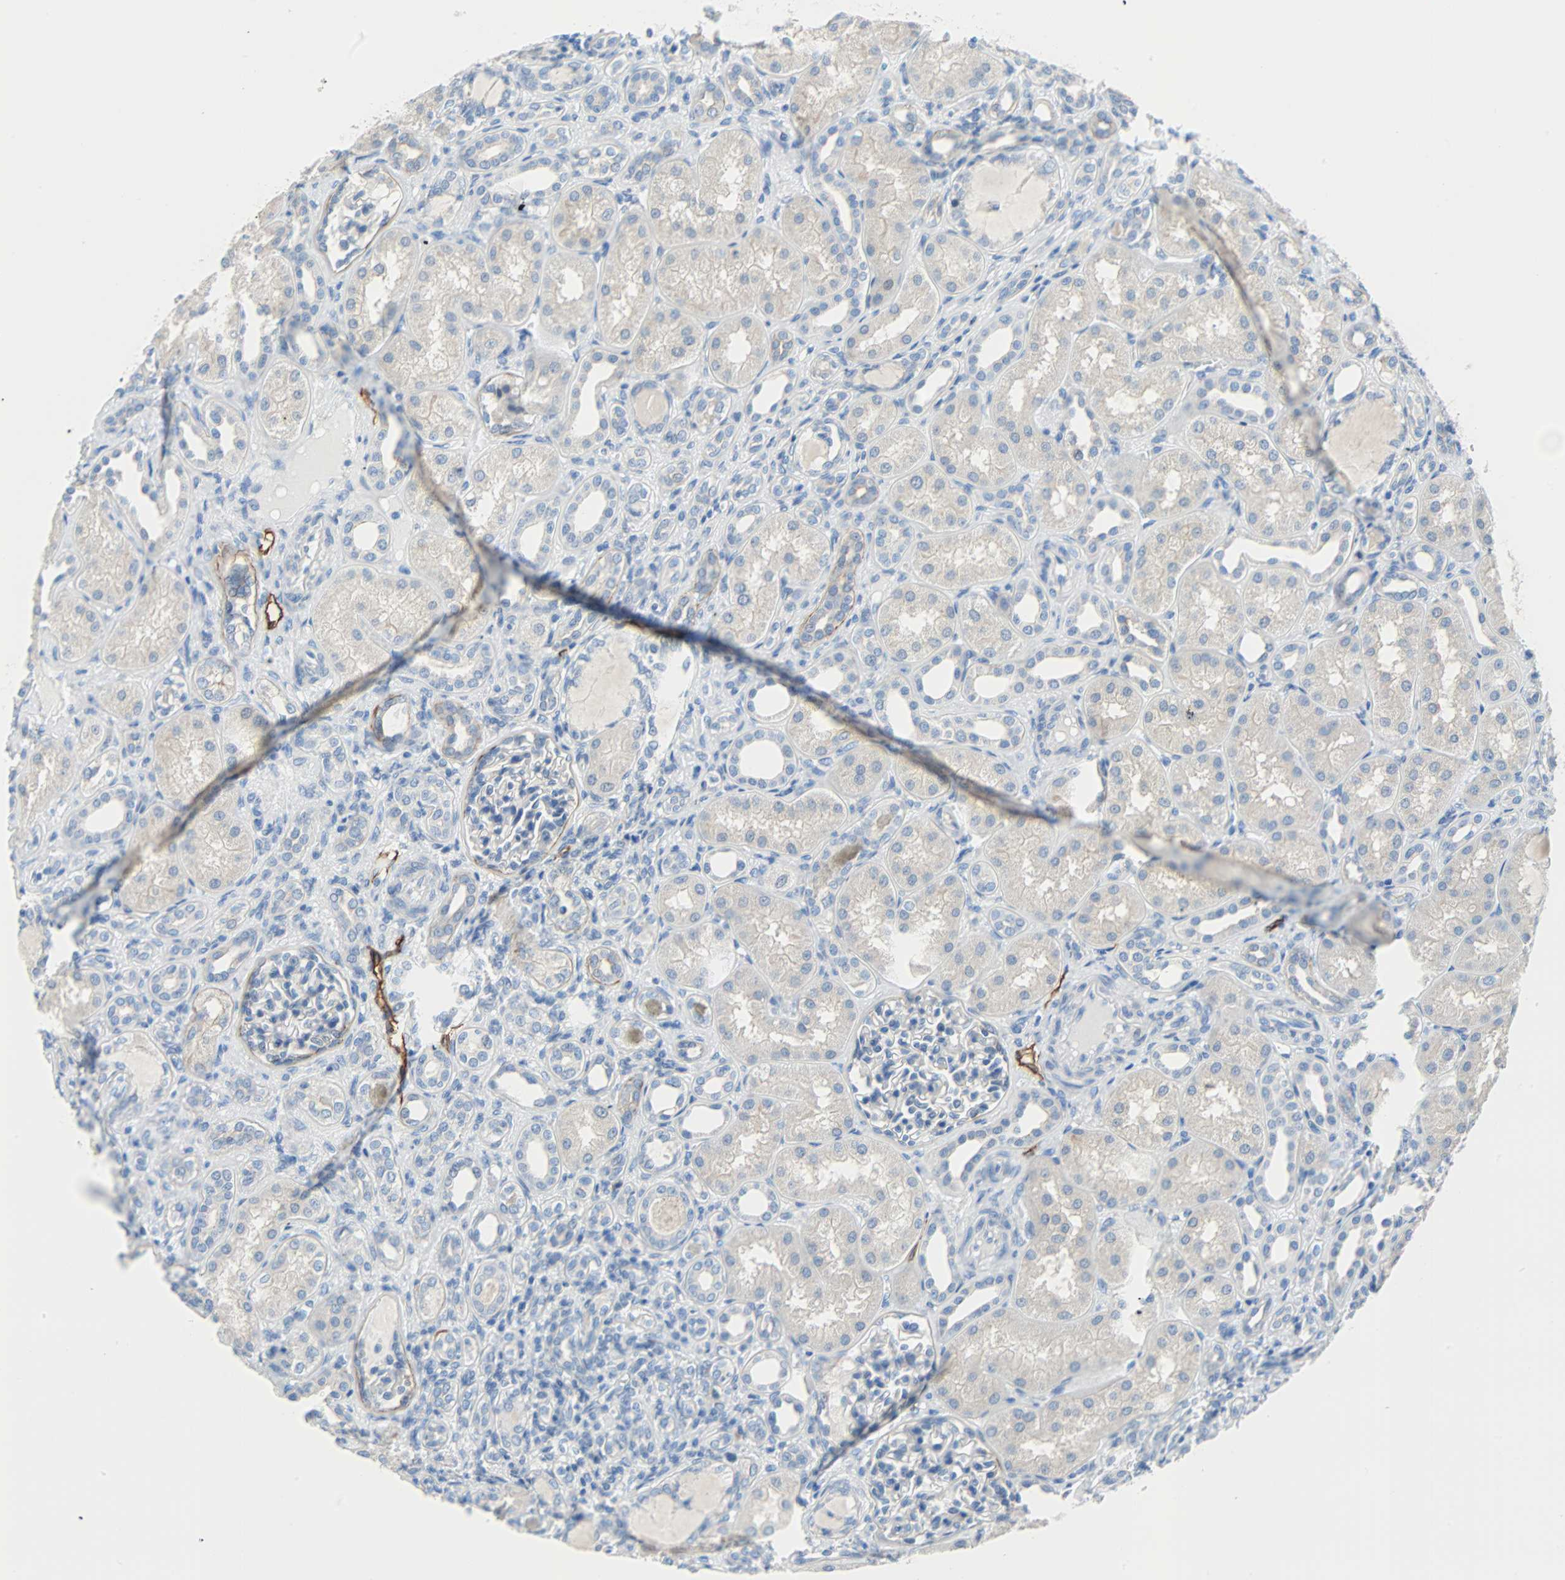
{"staining": {"intensity": "negative", "quantity": "none", "location": "none"}, "tissue": "kidney", "cell_type": "Cells in glomeruli", "image_type": "normal", "snomed": [{"axis": "morphology", "description": "Normal tissue, NOS"}, {"axis": "topography", "description": "Kidney"}], "caption": "The histopathology image demonstrates no significant expression in cells in glomeruli of kidney. (Immunohistochemistry, brightfield microscopy, high magnification).", "gene": "PDPN", "patient": {"sex": "male", "age": 7}}